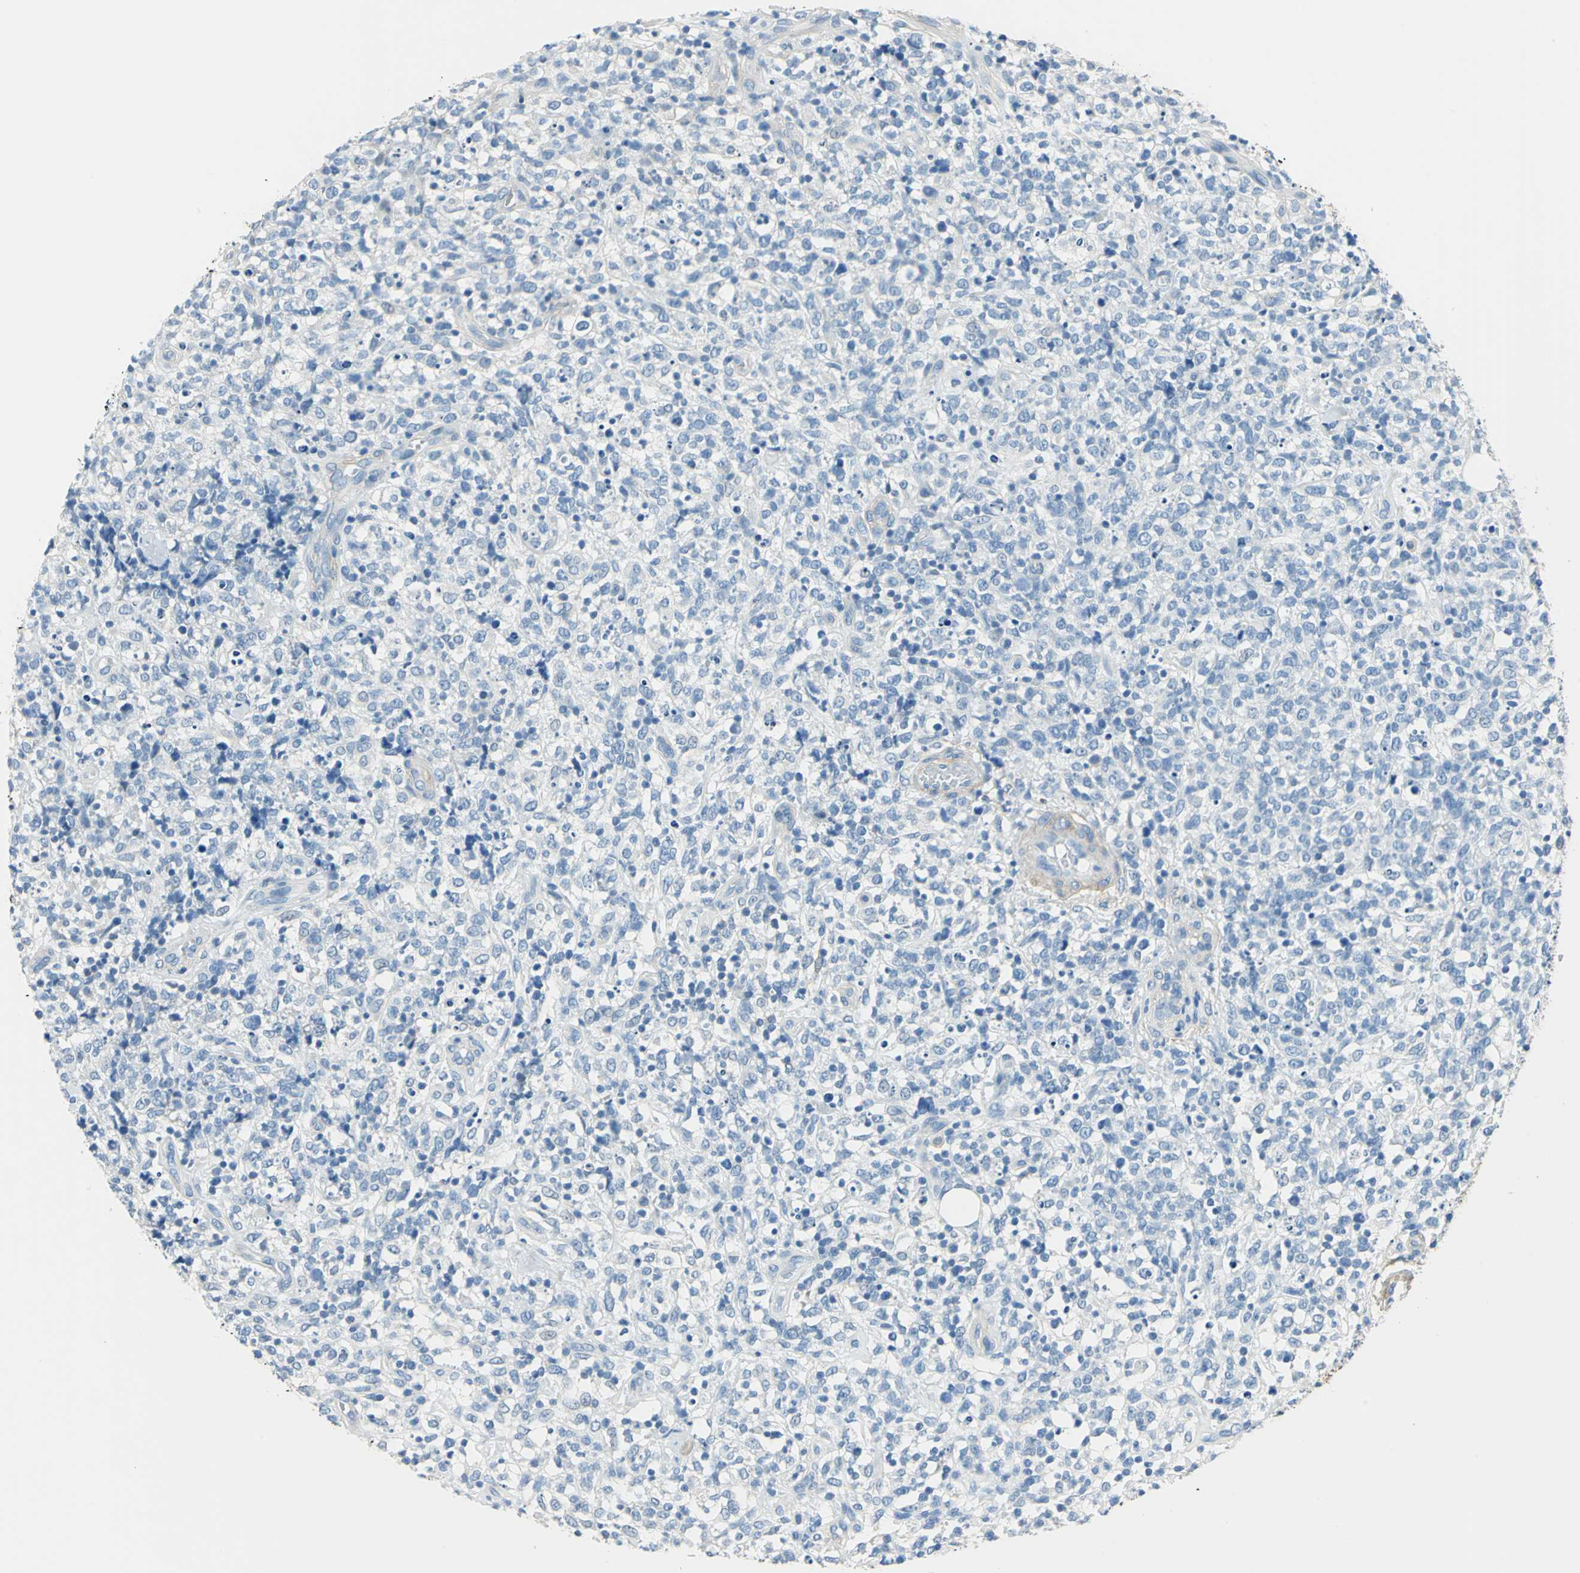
{"staining": {"intensity": "negative", "quantity": "none", "location": "none"}, "tissue": "lymphoma", "cell_type": "Tumor cells", "image_type": "cancer", "snomed": [{"axis": "morphology", "description": "Malignant lymphoma, non-Hodgkin's type, High grade"}, {"axis": "topography", "description": "Lymph node"}], "caption": "An IHC micrograph of lymphoma is shown. There is no staining in tumor cells of lymphoma.", "gene": "AKAP12", "patient": {"sex": "female", "age": 73}}